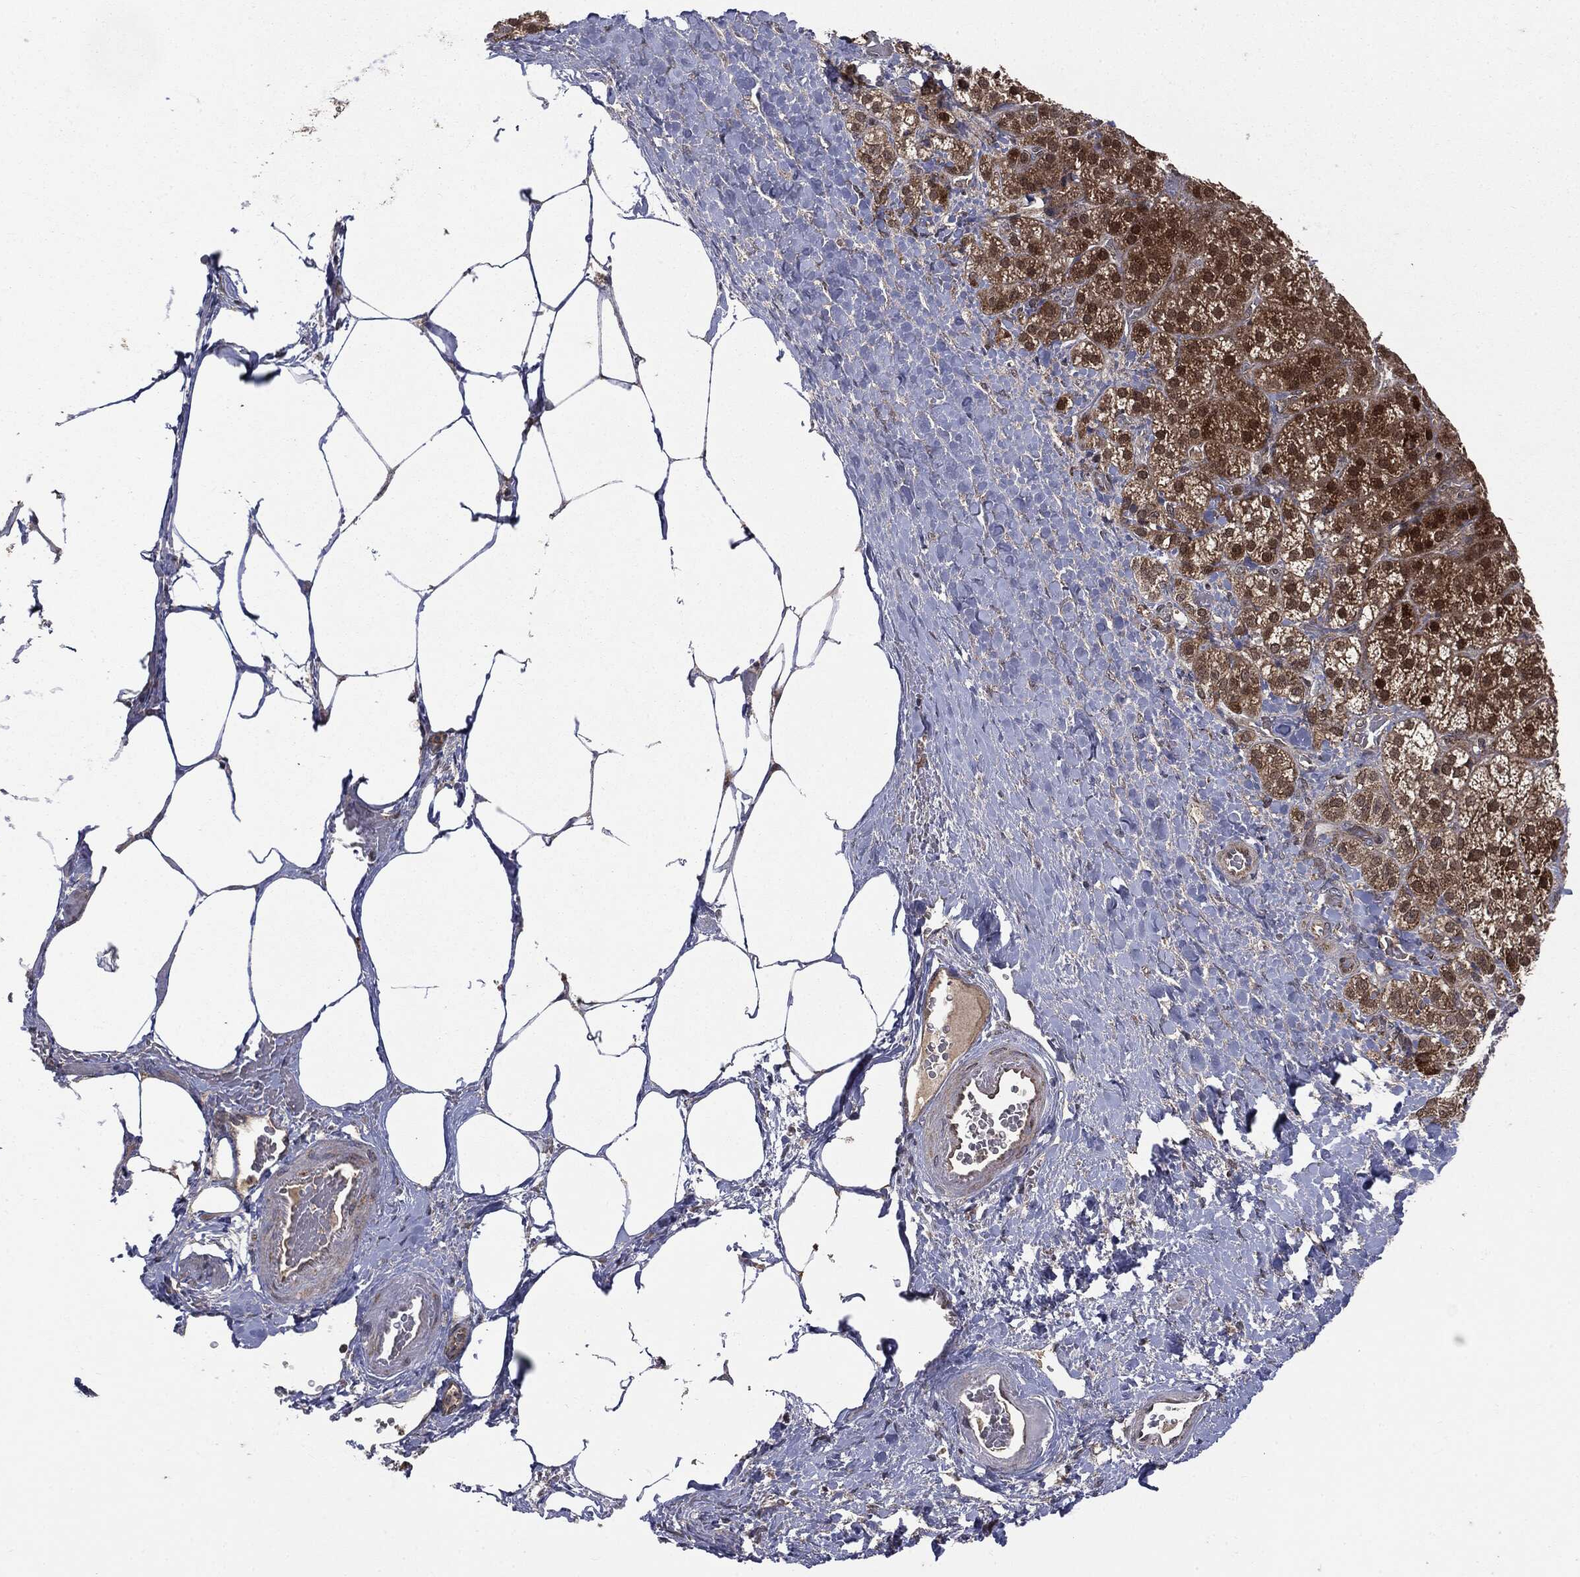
{"staining": {"intensity": "moderate", "quantity": ">75%", "location": "cytoplasmic/membranous,nuclear"}, "tissue": "adrenal gland", "cell_type": "Glandular cells", "image_type": "normal", "snomed": [{"axis": "morphology", "description": "Normal tissue, NOS"}, {"axis": "topography", "description": "Adrenal gland"}], "caption": "DAB immunohistochemical staining of benign adrenal gland demonstrates moderate cytoplasmic/membranous,nuclear protein expression in approximately >75% of glandular cells. The protein of interest is shown in brown color, while the nuclei are stained blue.", "gene": "PTPA", "patient": {"sex": "male", "age": 57}}